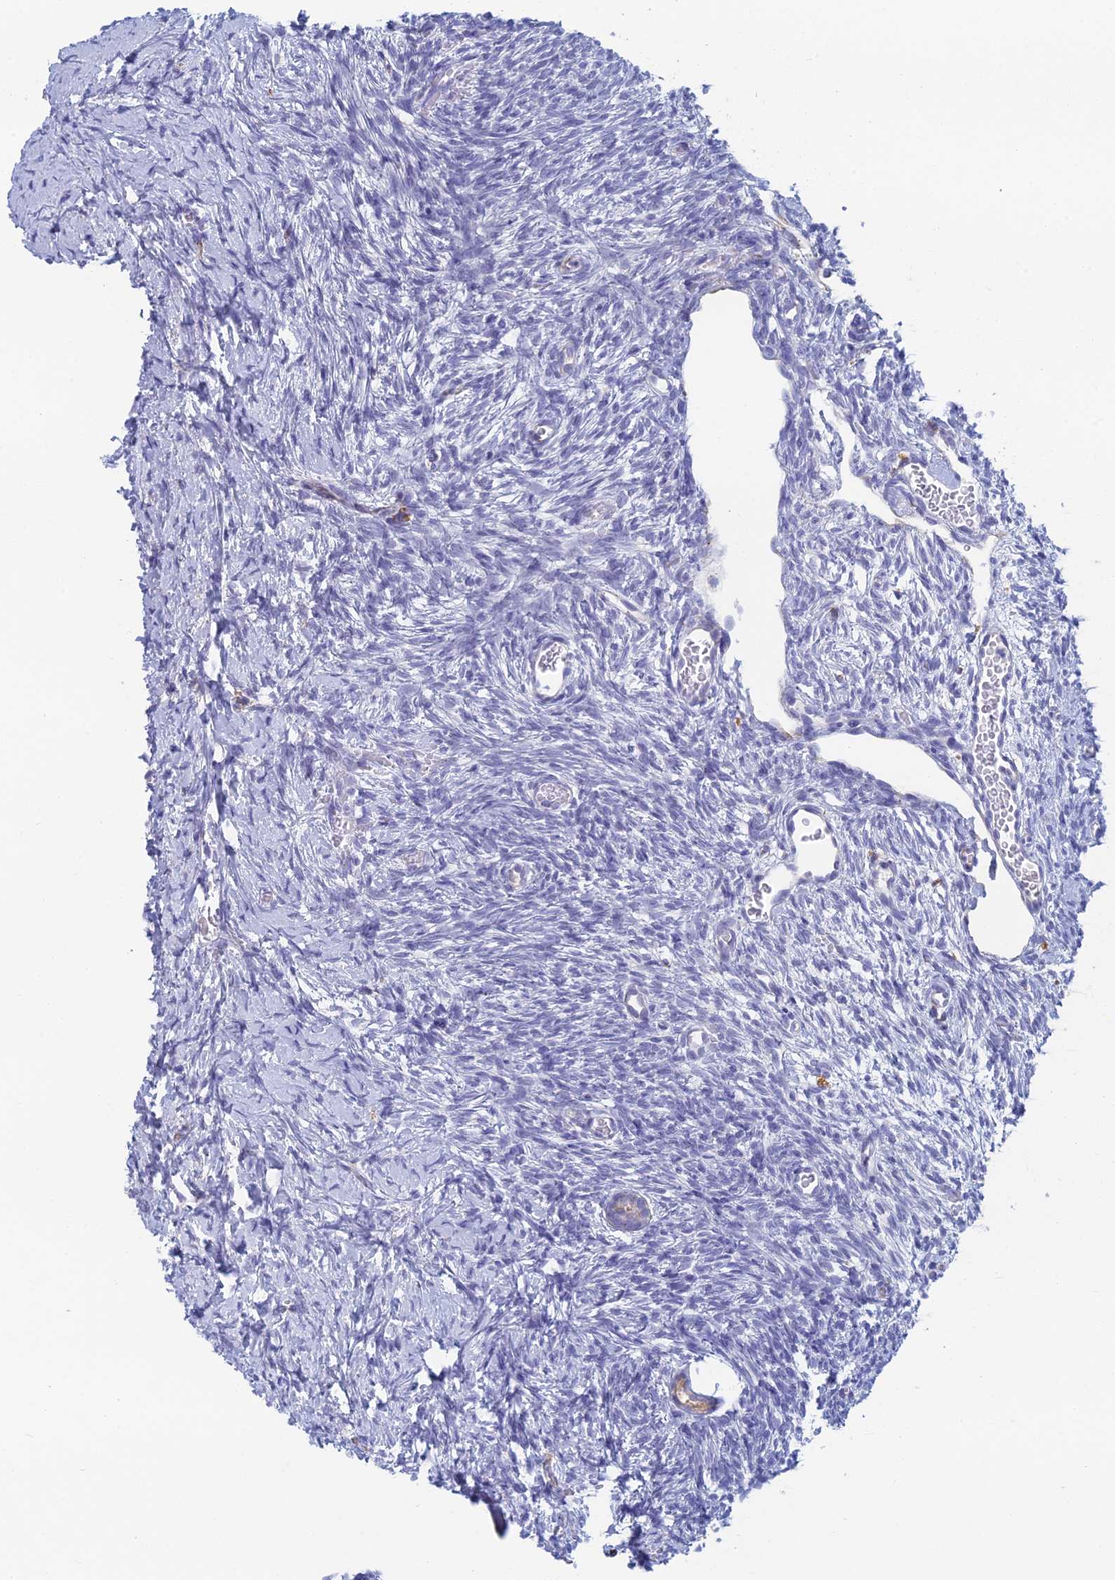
{"staining": {"intensity": "weak", "quantity": ">75%", "location": "cytoplasmic/membranous"}, "tissue": "ovary", "cell_type": "Follicle cells", "image_type": "normal", "snomed": [{"axis": "morphology", "description": "Normal tissue, NOS"}, {"axis": "topography", "description": "Ovary"}], "caption": "Immunohistochemistry (IHC) staining of unremarkable ovary, which demonstrates low levels of weak cytoplasmic/membranous positivity in approximately >75% of follicle cells indicating weak cytoplasmic/membranous protein positivity. The staining was performed using DAB (3,3'-diaminobenzidine) (brown) for protein detection and nuclei were counterstained in hematoxylin (blue).", "gene": "FERD3L", "patient": {"sex": "female", "age": 39}}